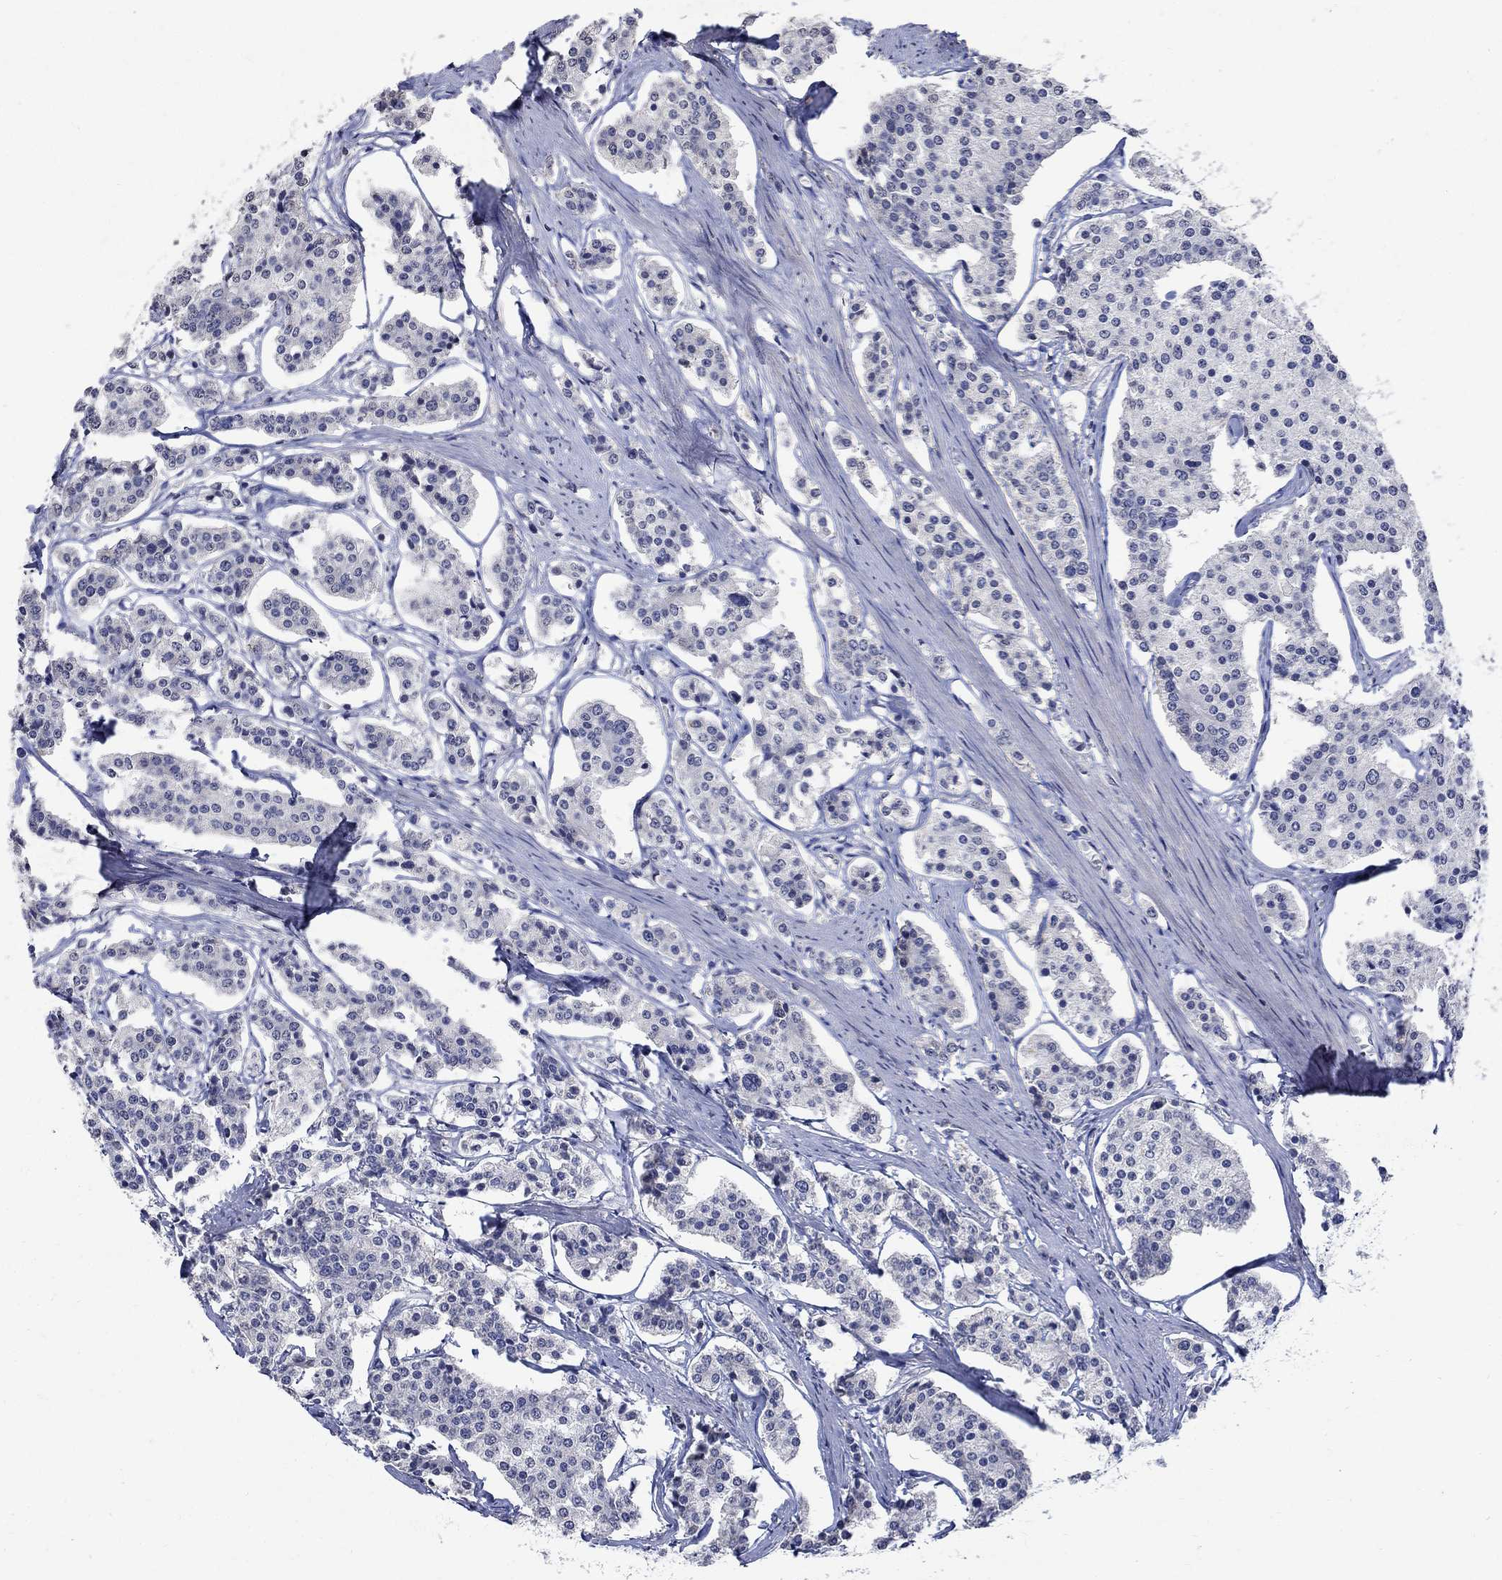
{"staining": {"intensity": "negative", "quantity": "none", "location": "none"}, "tissue": "carcinoid", "cell_type": "Tumor cells", "image_type": "cancer", "snomed": [{"axis": "morphology", "description": "Carcinoid, malignant, NOS"}, {"axis": "topography", "description": "Small intestine"}], "caption": "Image shows no significant protein positivity in tumor cells of carcinoid (malignant).", "gene": "TMEM169", "patient": {"sex": "female", "age": 65}}